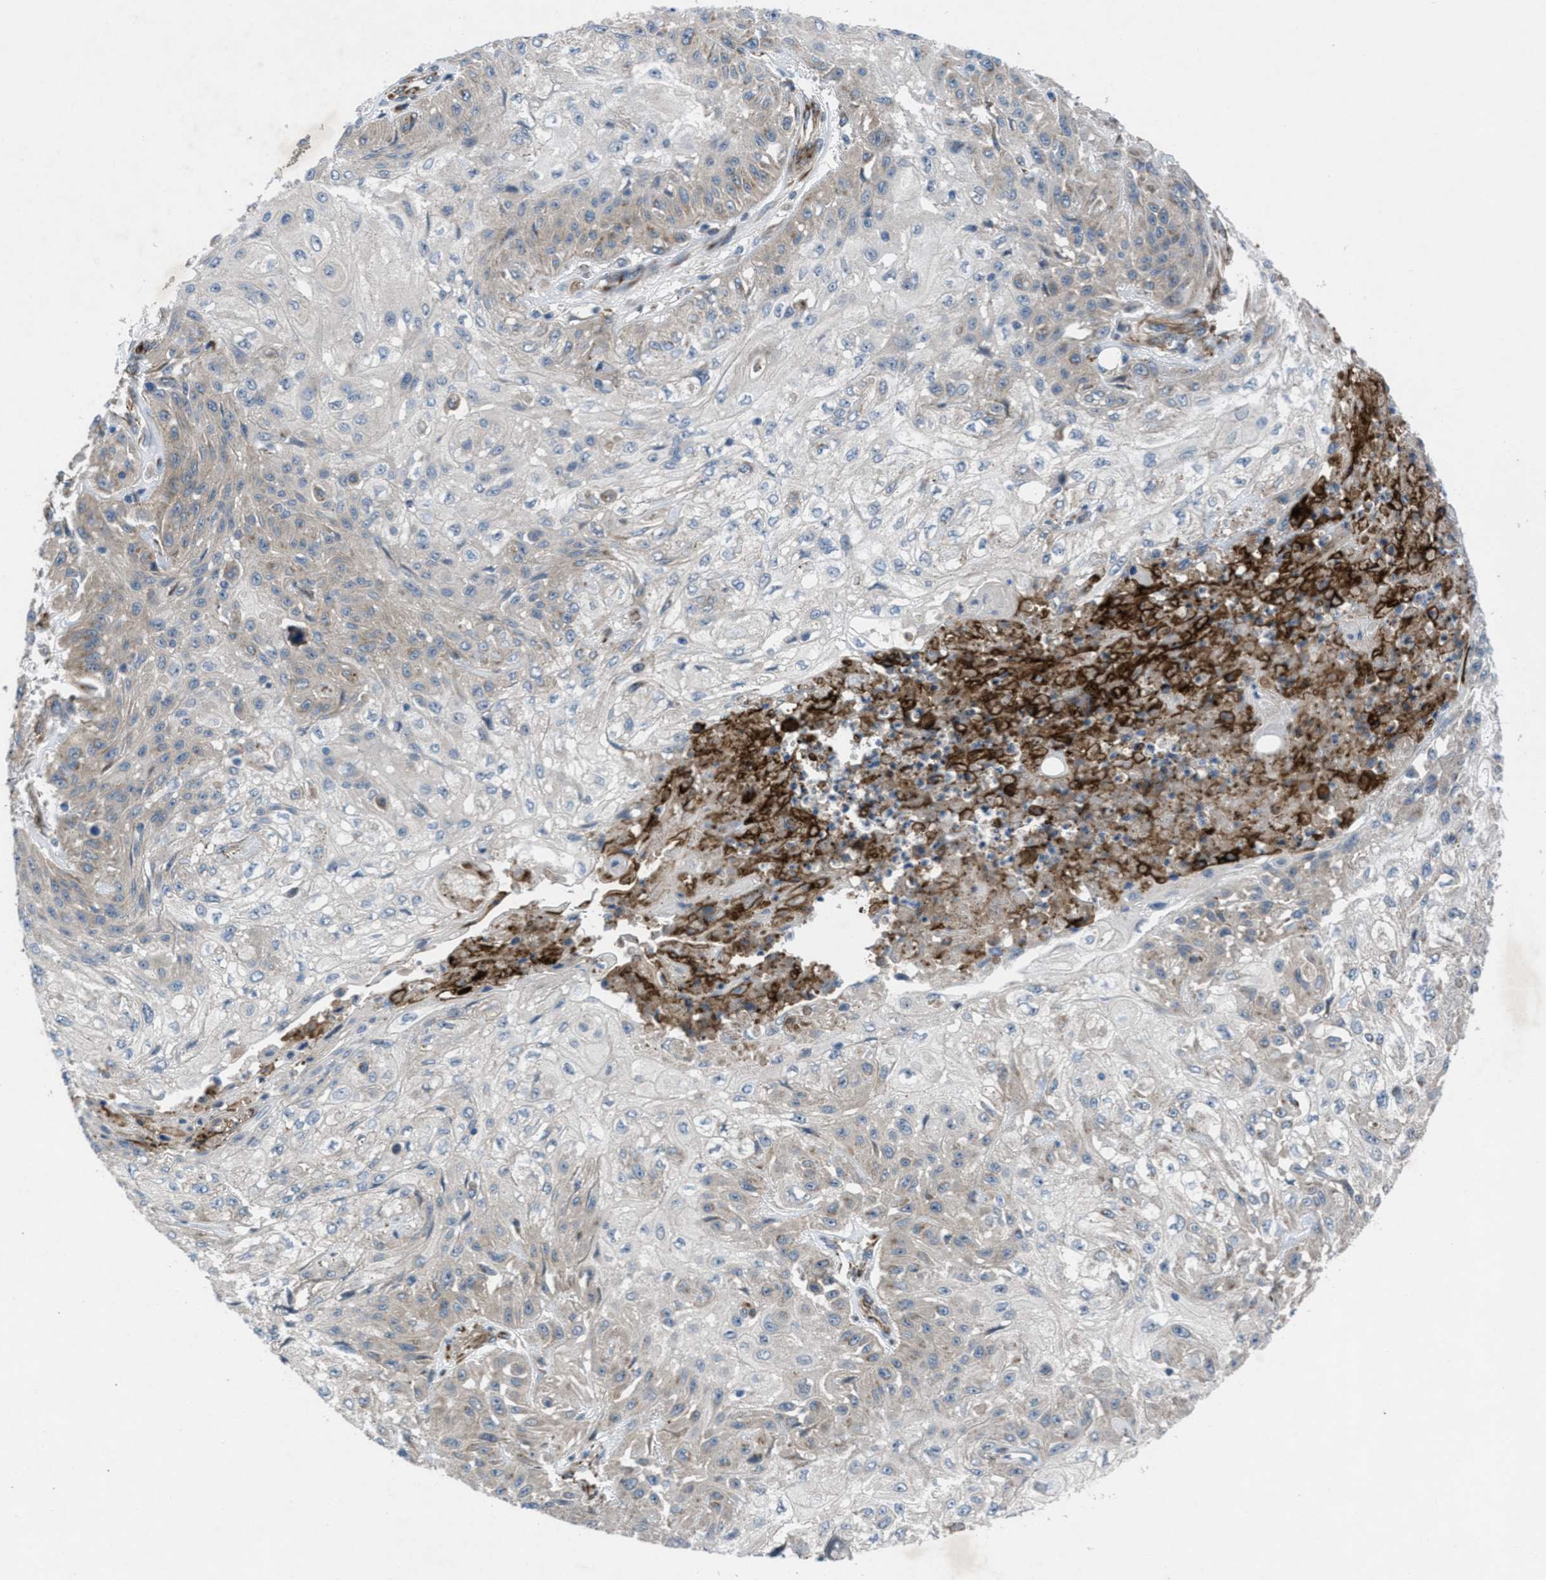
{"staining": {"intensity": "weak", "quantity": "<25%", "location": "cytoplasmic/membranous"}, "tissue": "skin cancer", "cell_type": "Tumor cells", "image_type": "cancer", "snomed": [{"axis": "morphology", "description": "Squamous cell carcinoma, NOS"}, {"axis": "morphology", "description": "Squamous cell carcinoma, metastatic, NOS"}, {"axis": "topography", "description": "Skin"}, {"axis": "topography", "description": "Lymph node"}], "caption": "The IHC image has no significant positivity in tumor cells of metastatic squamous cell carcinoma (skin) tissue.", "gene": "SLC6A9", "patient": {"sex": "male", "age": 75}}